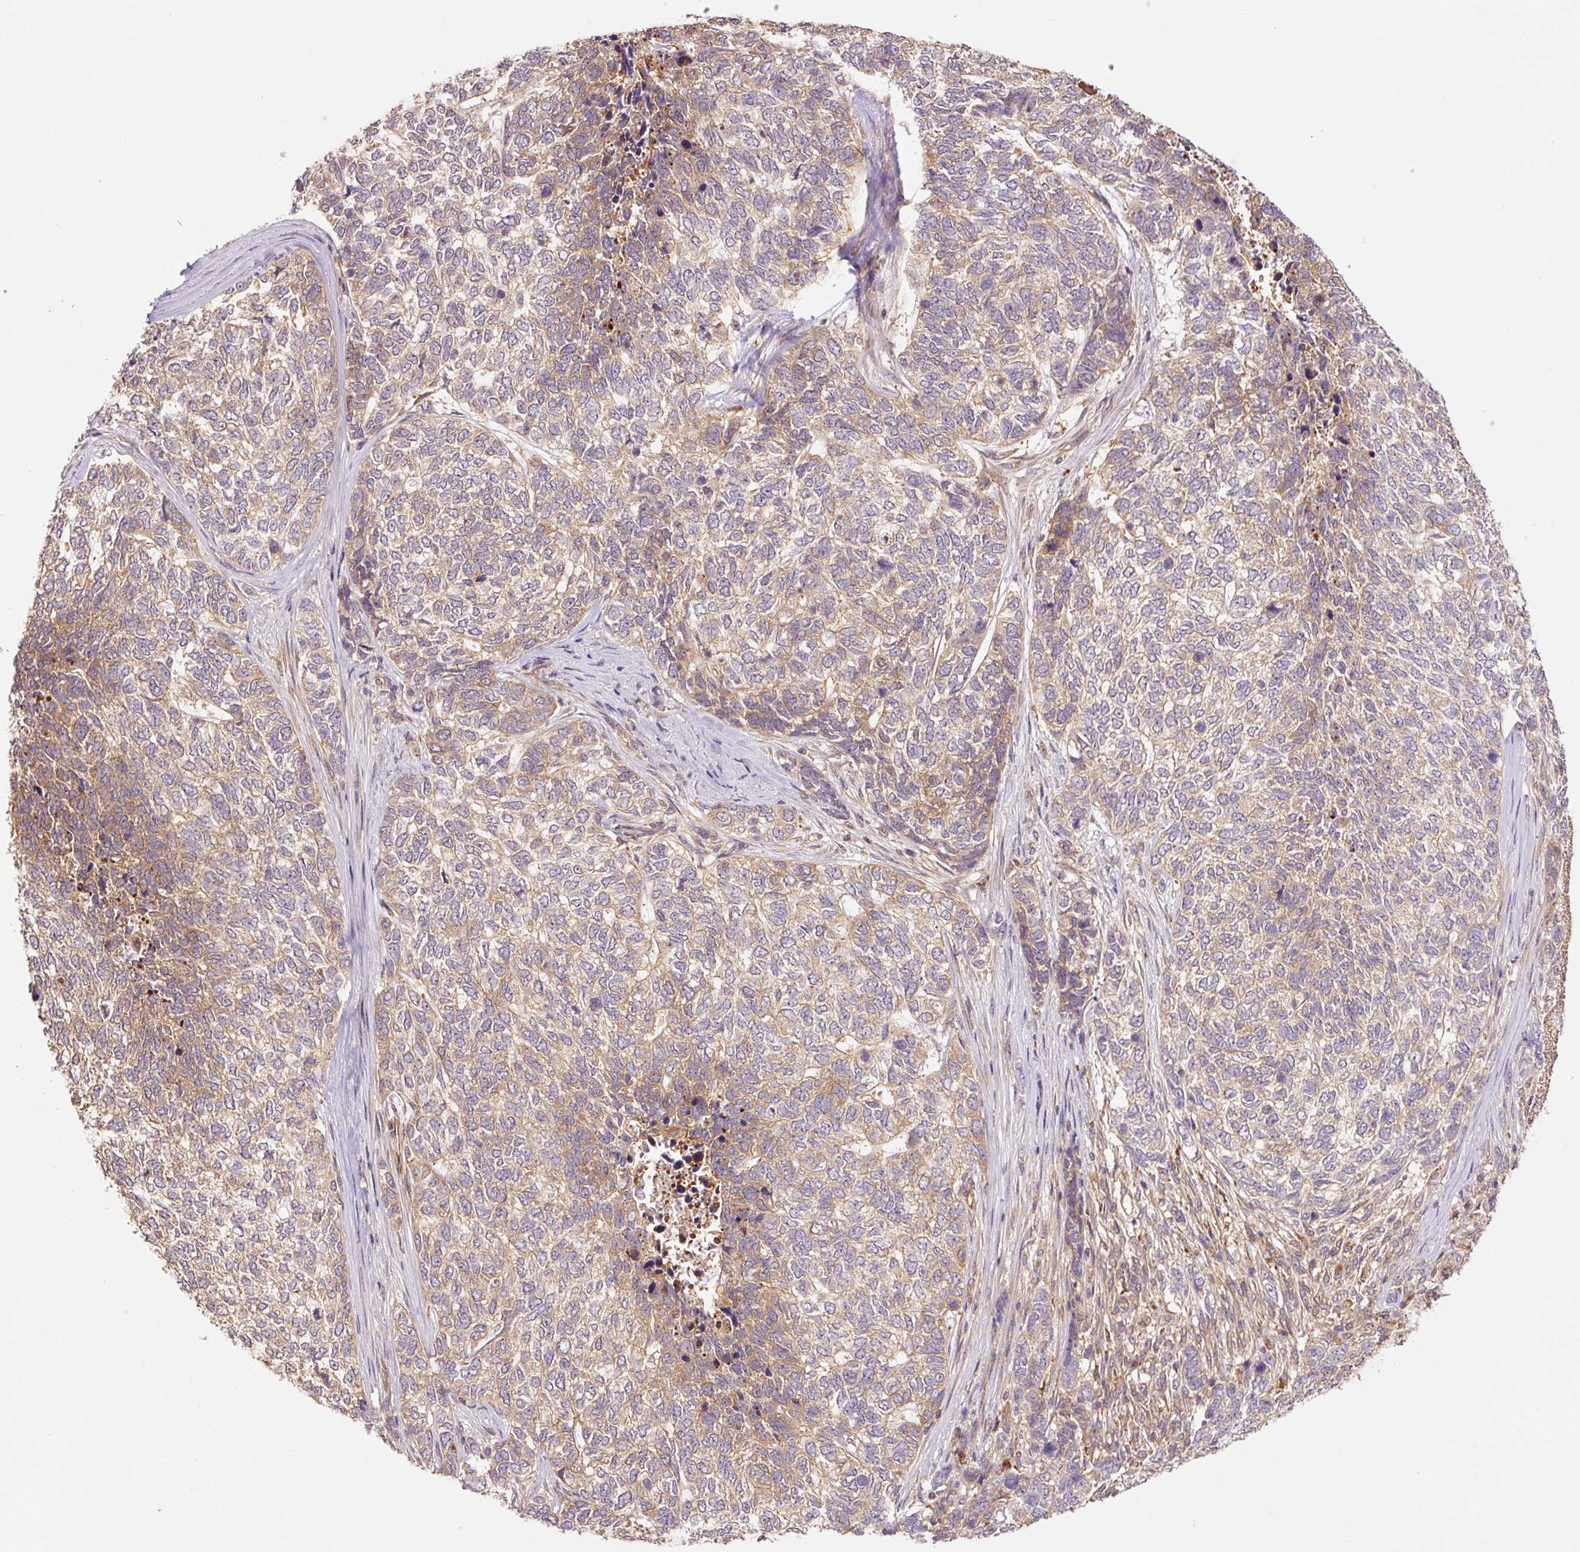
{"staining": {"intensity": "weak", "quantity": ">75%", "location": "cytoplasmic/membranous"}, "tissue": "skin cancer", "cell_type": "Tumor cells", "image_type": "cancer", "snomed": [{"axis": "morphology", "description": "Basal cell carcinoma"}, {"axis": "topography", "description": "Skin"}], "caption": "Immunohistochemistry (IHC) of human skin basal cell carcinoma exhibits low levels of weak cytoplasmic/membranous staining in about >75% of tumor cells.", "gene": "PCK2", "patient": {"sex": "female", "age": 65}}